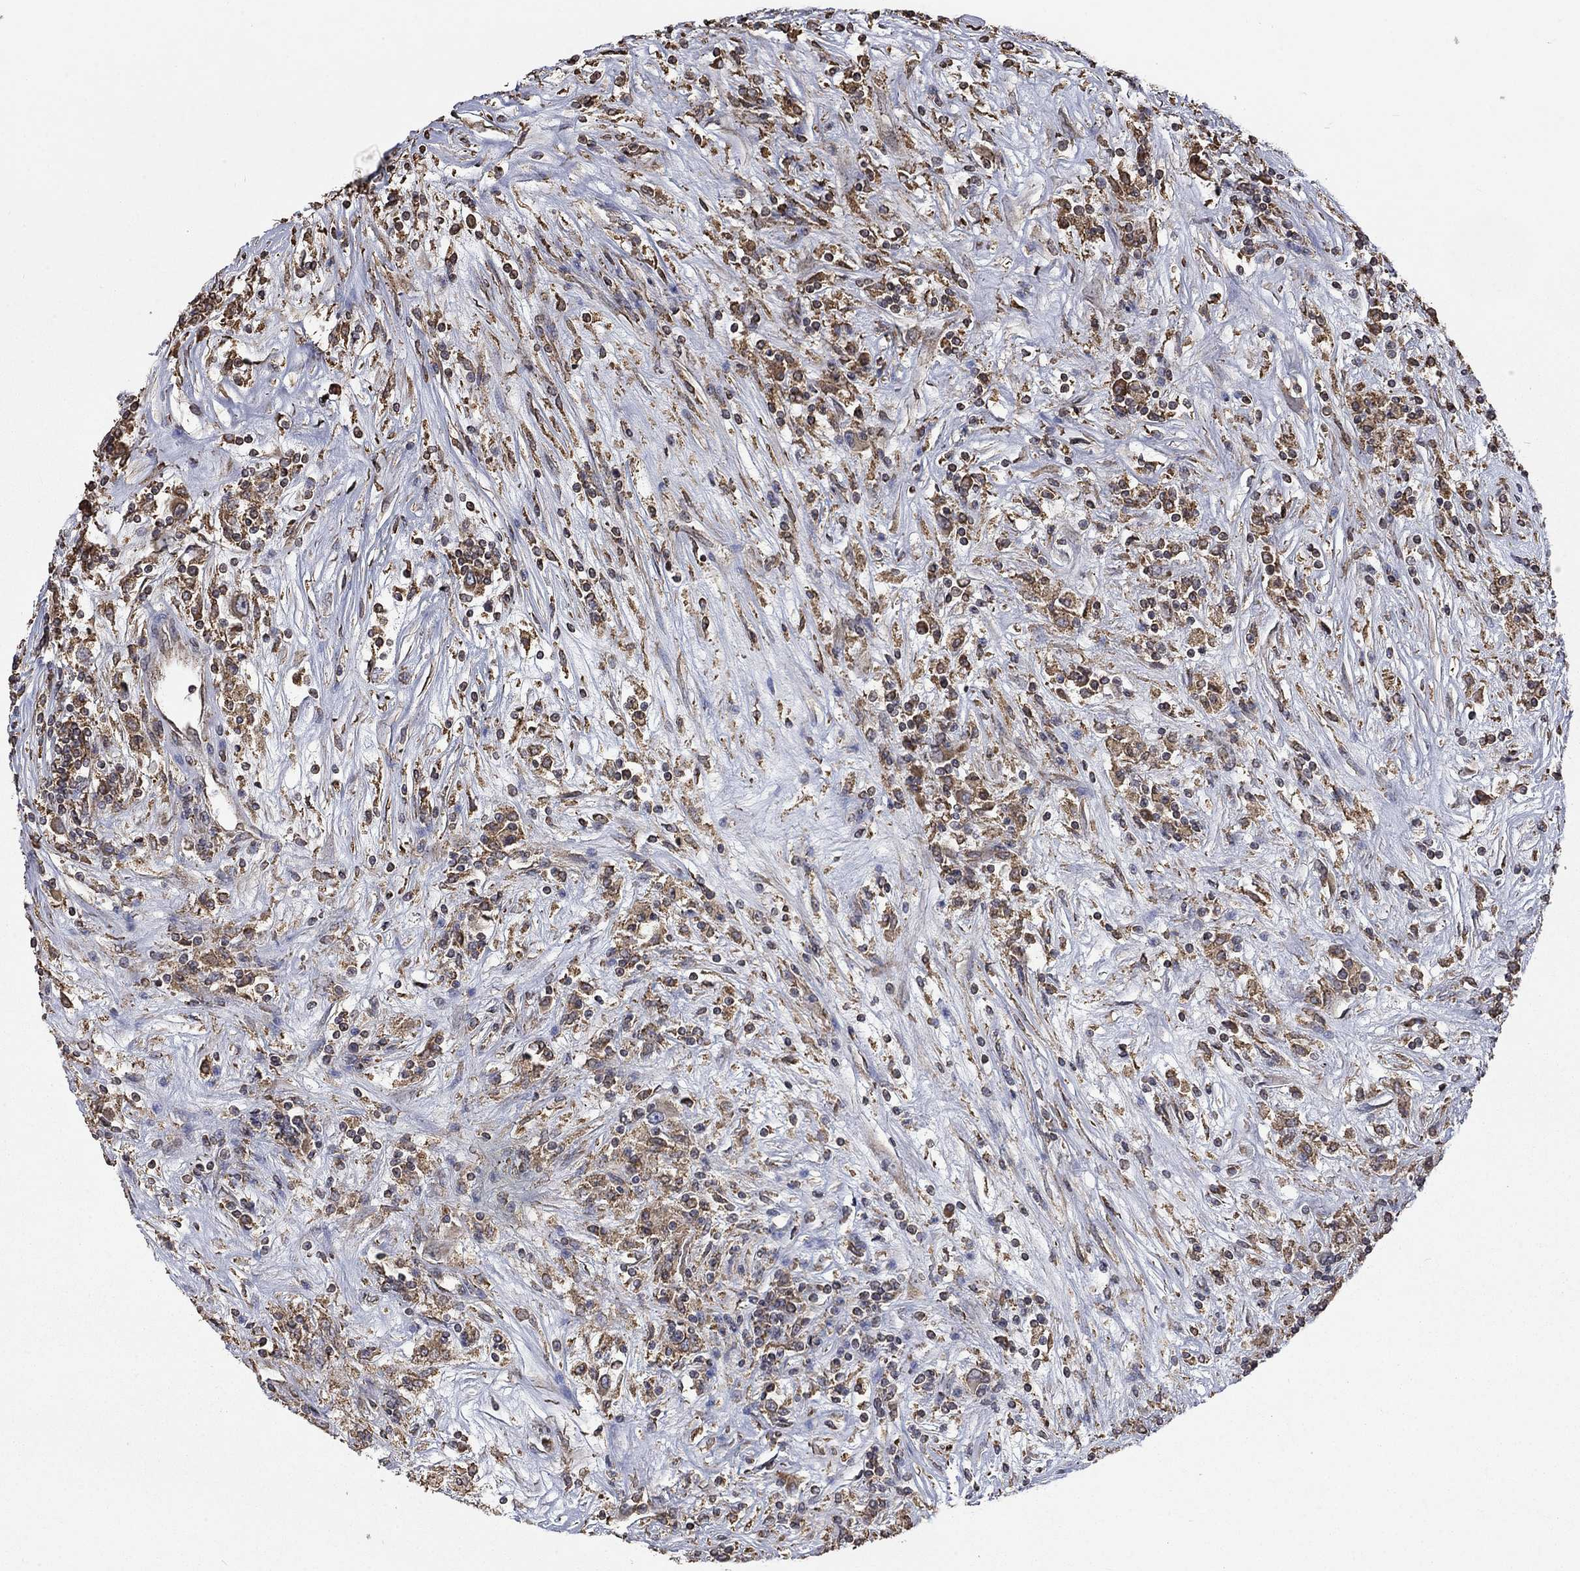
{"staining": {"intensity": "moderate", "quantity": ">75%", "location": "cytoplasmic/membranous"}, "tissue": "renal cancer", "cell_type": "Tumor cells", "image_type": "cancer", "snomed": [{"axis": "morphology", "description": "Adenocarcinoma, NOS"}, {"axis": "topography", "description": "Kidney"}], "caption": "Immunohistochemistry (DAB) staining of human renal adenocarcinoma shows moderate cytoplasmic/membranous protein staining in approximately >75% of tumor cells.", "gene": "ESRRA", "patient": {"sex": "female", "age": 67}}